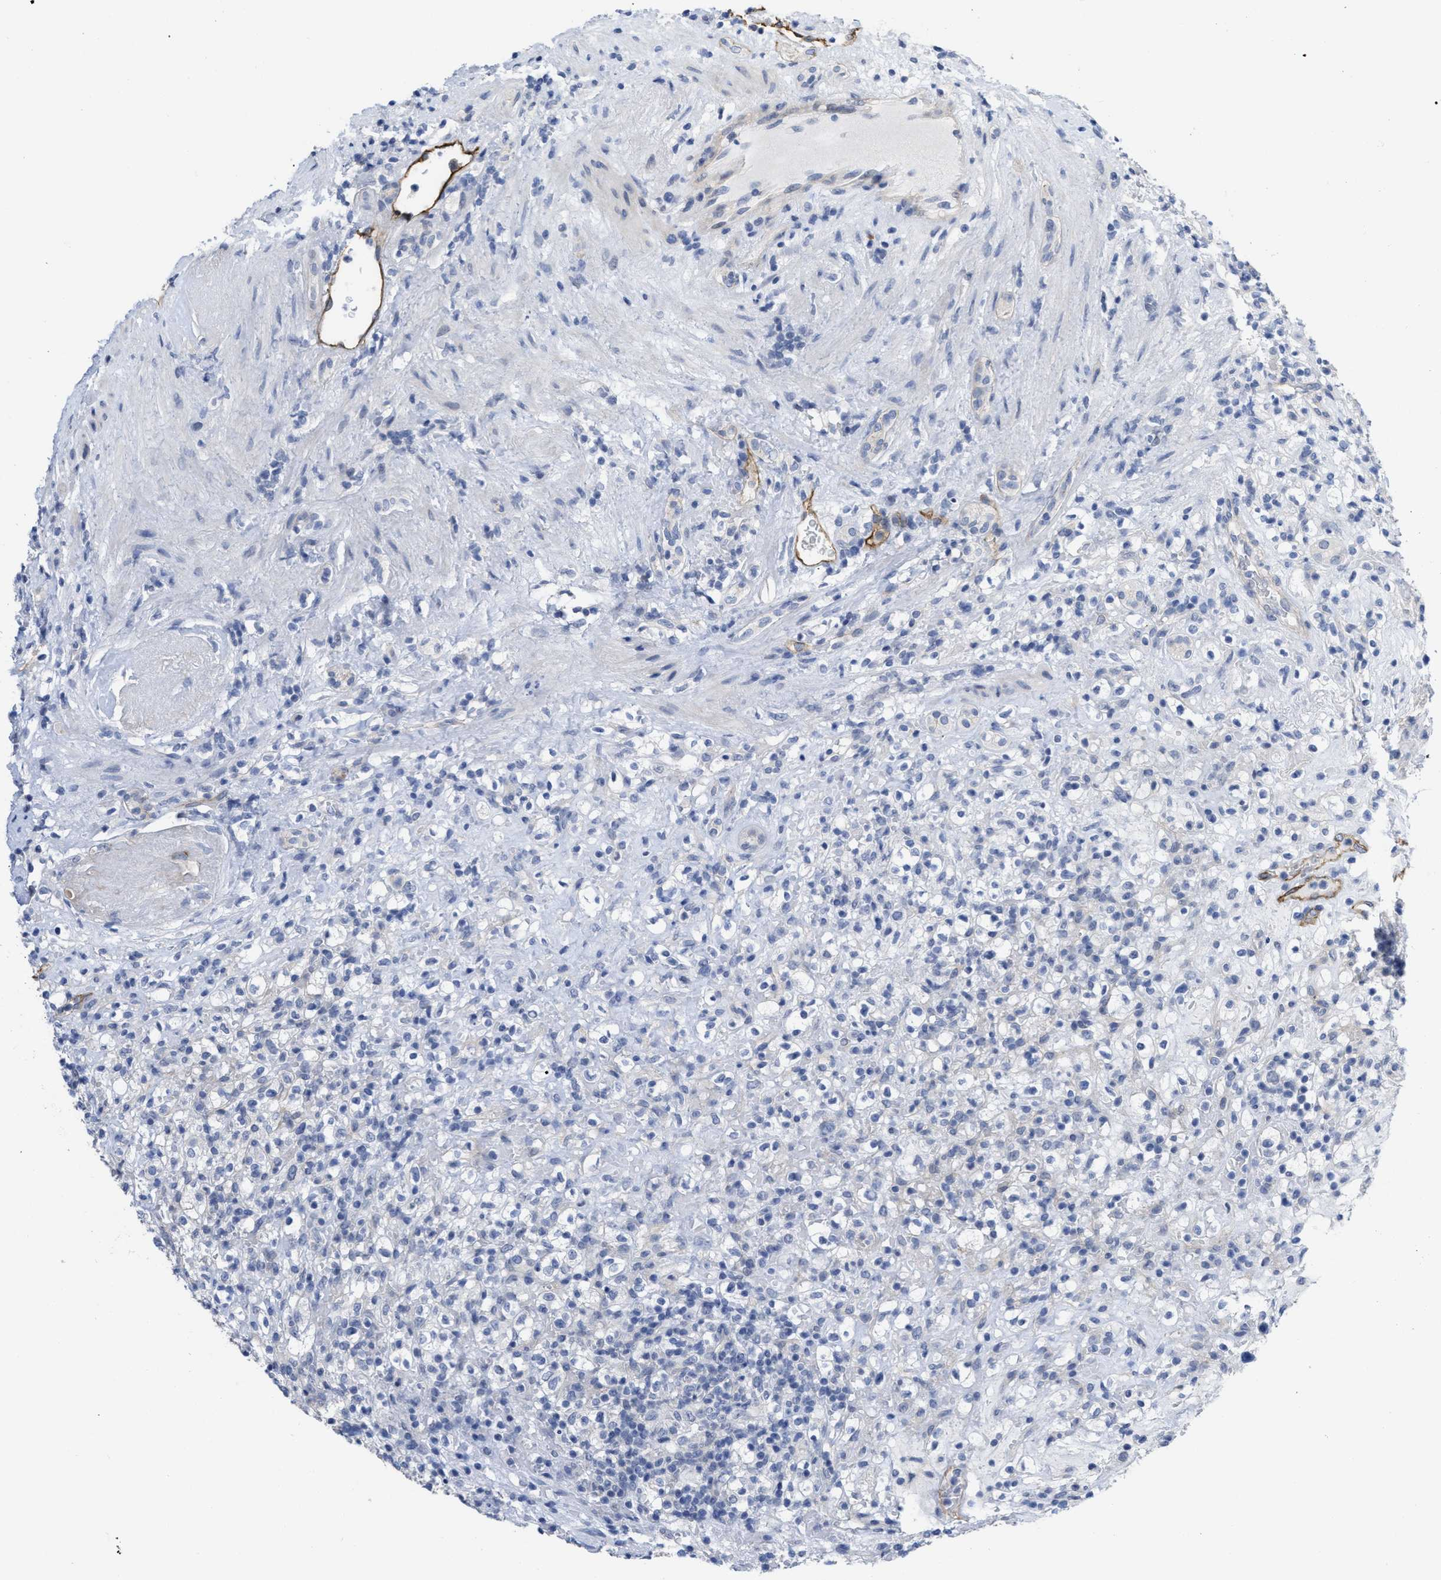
{"staining": {"intensity": "negative", "quantity": "none", "location": "none"}, "tissue": "renal cancer", "cell_type": "Tumor cells", "image_type": "cancer", "snomed": [{"axis": "morphology", "description": "Normal tissue, NOS"}, {"axis": "morphology", "description": "Adenocarcinoma, NOS"}, {"axis": "topography", "description": "Kidney"}], "caption": "There is no significant positivity in tumor cells of adenocarcinoma (renal). (DAB (3,3'-diaminobenzidine) immunohistochemistry, high magnification).", "gene": "ACKR1", "patient": {"sex": "female", "age": 72}}